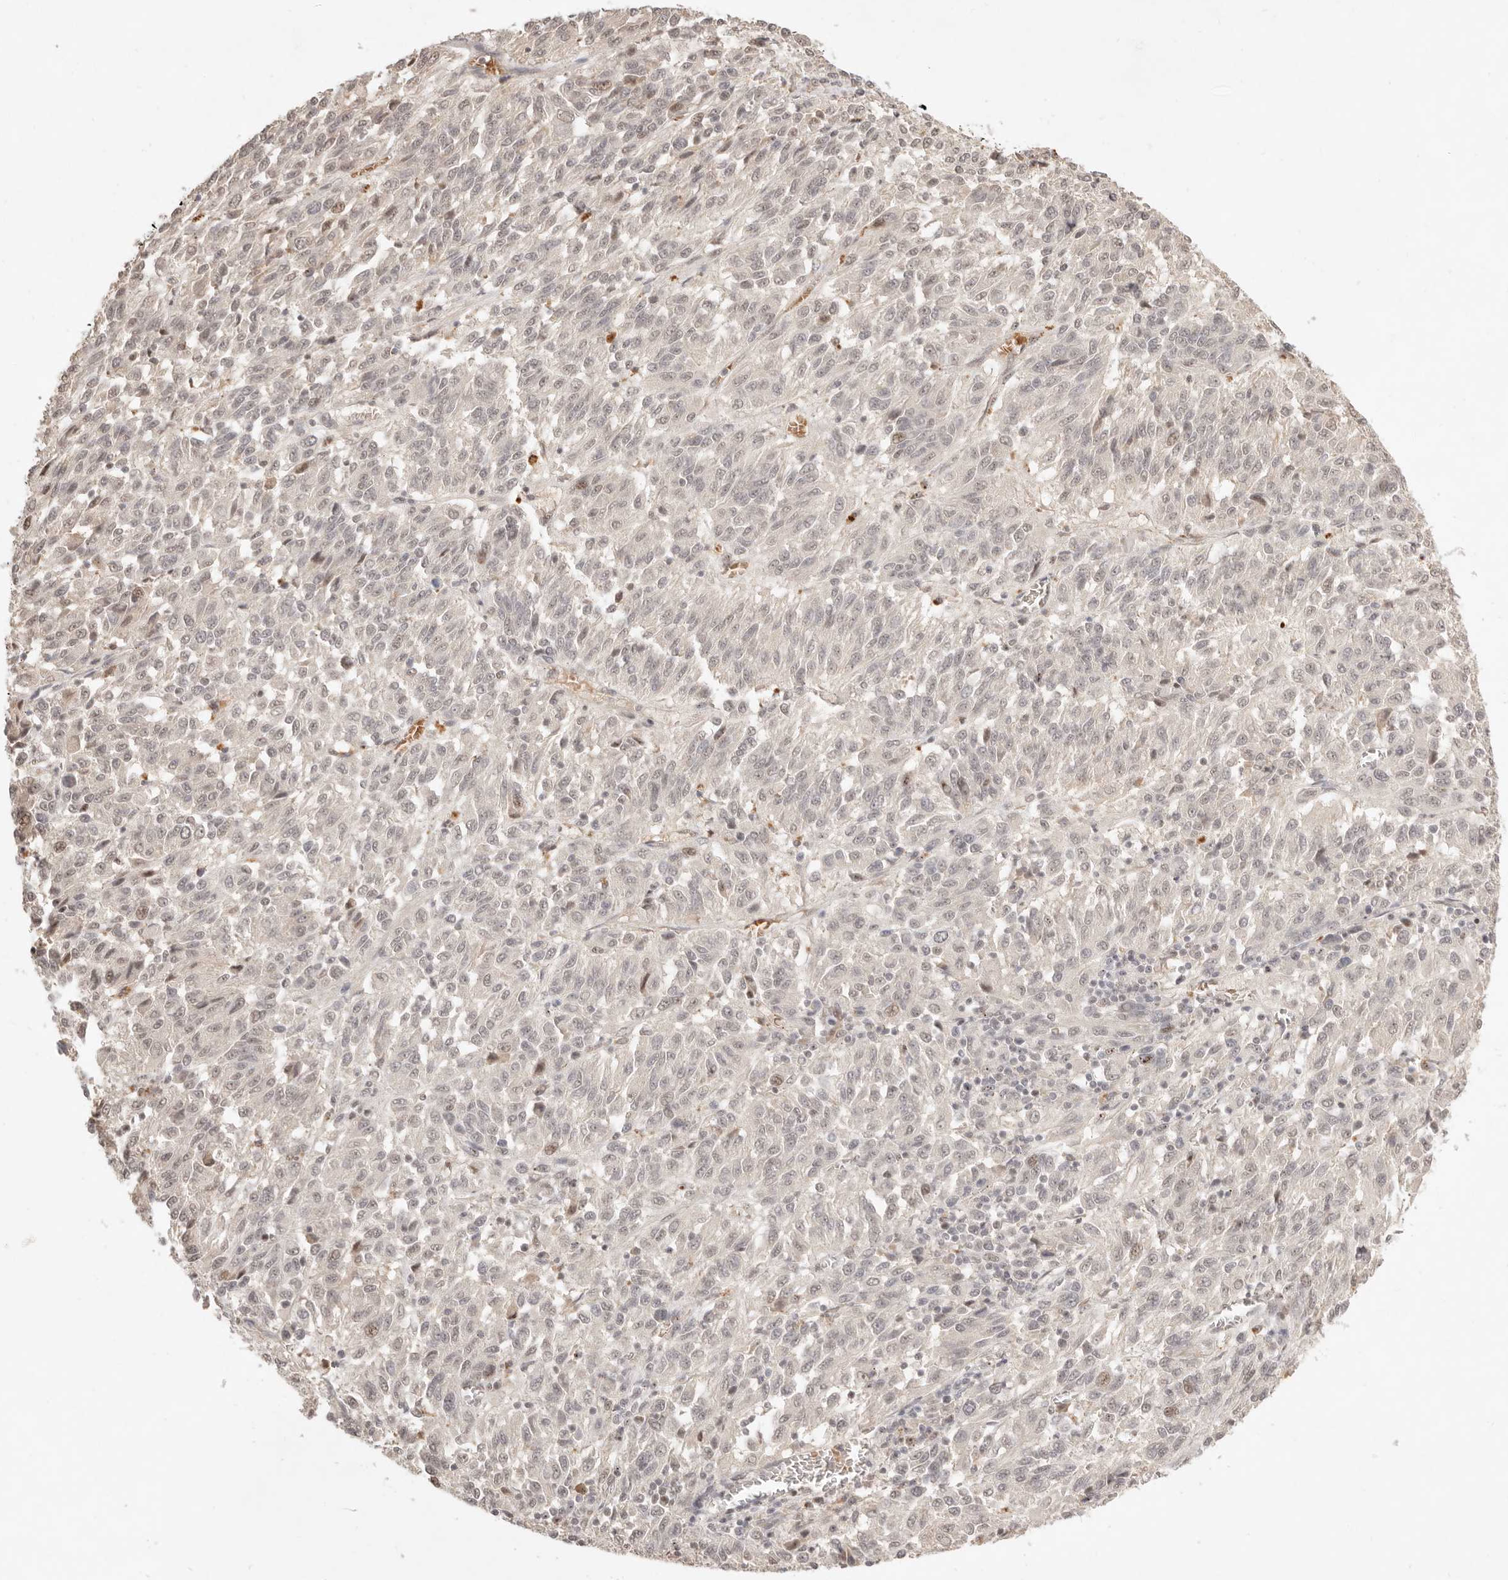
{"staining": {"intensity": "weak", "quantity": ">75%", "location": "nuclear"}, "tissue": "melanoma", "cell_type": "Tumor cells", "image_type": "cancer", "snomed": [{"axis": "morphology", "description": "Malignant melanoma, Metastatic site"}, {"axis": "topography", "description": "Lung"}], "caption": "Human melanoma stained for a protein (brown) reveals weak nuclear positive staining in about >75% of tumor cells.", "gene": "MEP1A", "patient": {"sex": "male", "age": 64}}